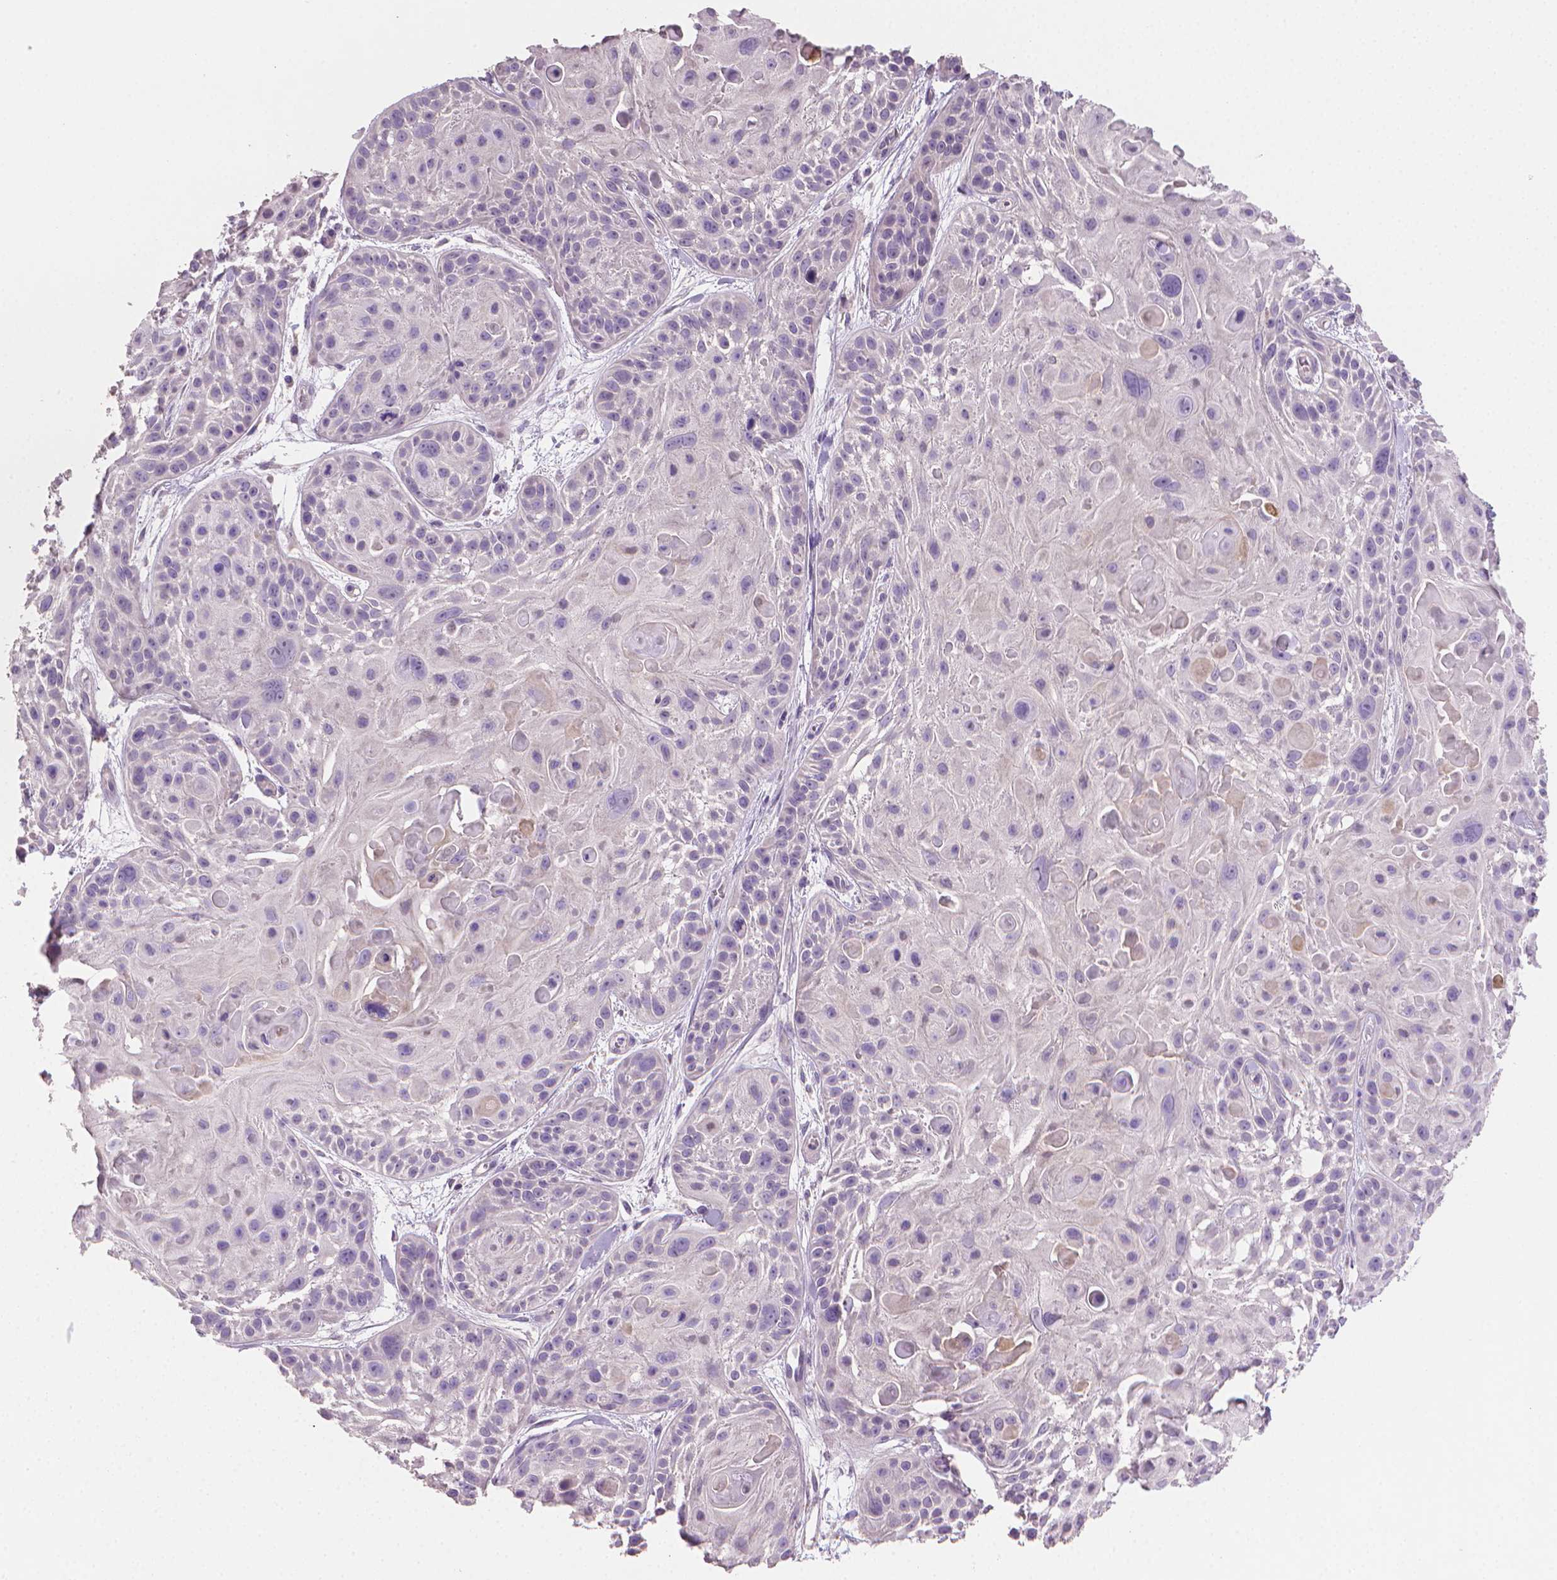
{"staining": {"intensity": "negative", "quantity": "none", "location": "none"}, "tissue": "skin cancer", "cell_type": "Tumor cells", "image_type": "cancer", "snomed": [{"axis": "morphology", "description": "Squamous cell carcinoma, NOS"}, {"axis": "topography", "description": "Skin"}, {"axis": "topography", "description": "Anal"}], "caption": "DAB immunohistochemical staining of human skin cancer (squamous cell carcinoma) reveals no significant expression in tumor cells.", "gene": "CATIP", "patient": {"sex": "female", "age": 75}}